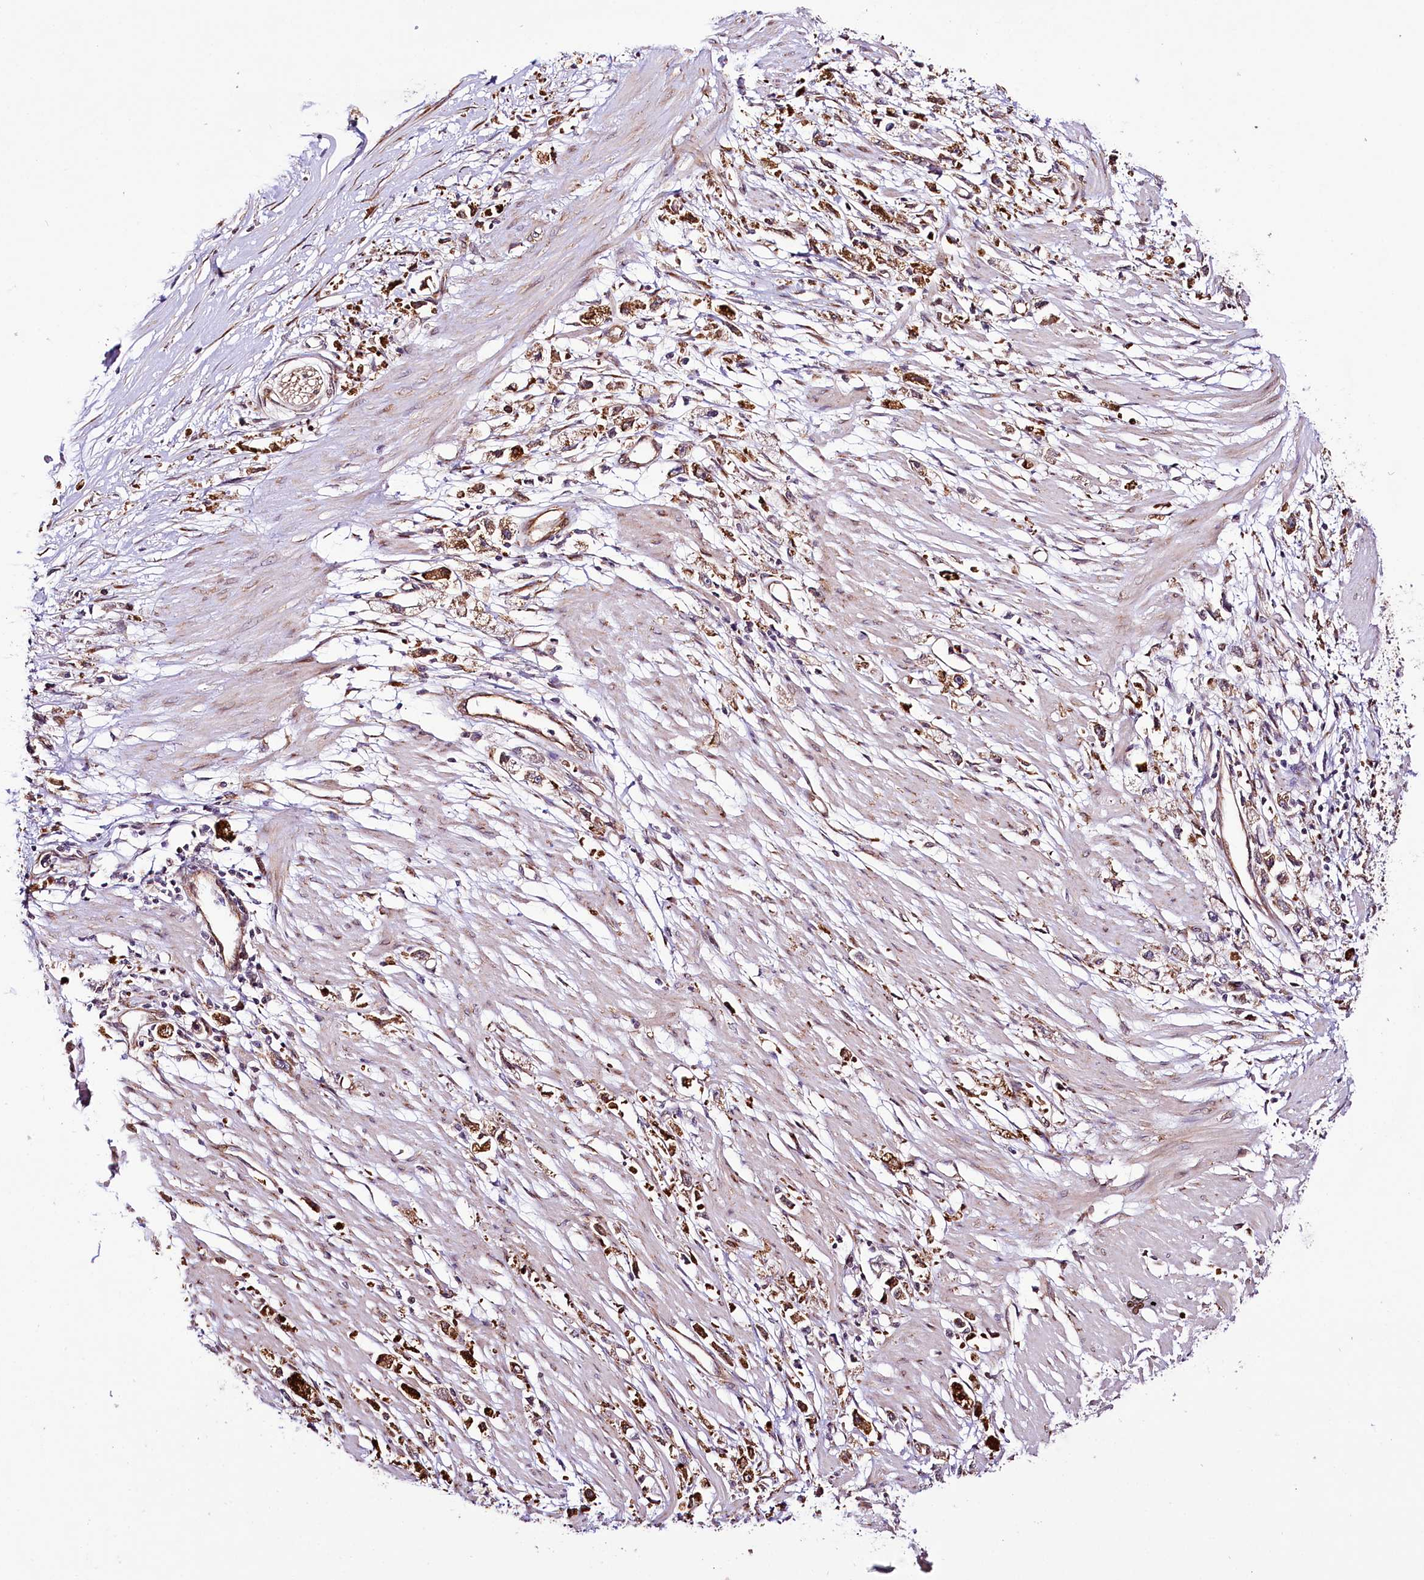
{"staining": {"intensity": "moderate", "quantity": ">75%", "location": "cytoplasmic/membranous"}, "tissue": "stomach cancer", "cell_type": "Tumor cells", "image_type": "cancer", "snomed": [{"axis": "morphology", "description": "Adenocarcinoma, NOS"}, {"axis": "topography", "description": "Stomach"}], "caption": "Tumor cells display medium levels of moderate cytoplasmic/membranous positivity in approximately >75% of cells in stomach cancer (adenocarcinoma).", "gene": "CUTC", "patient": {"sex": "female", "age": 59}}